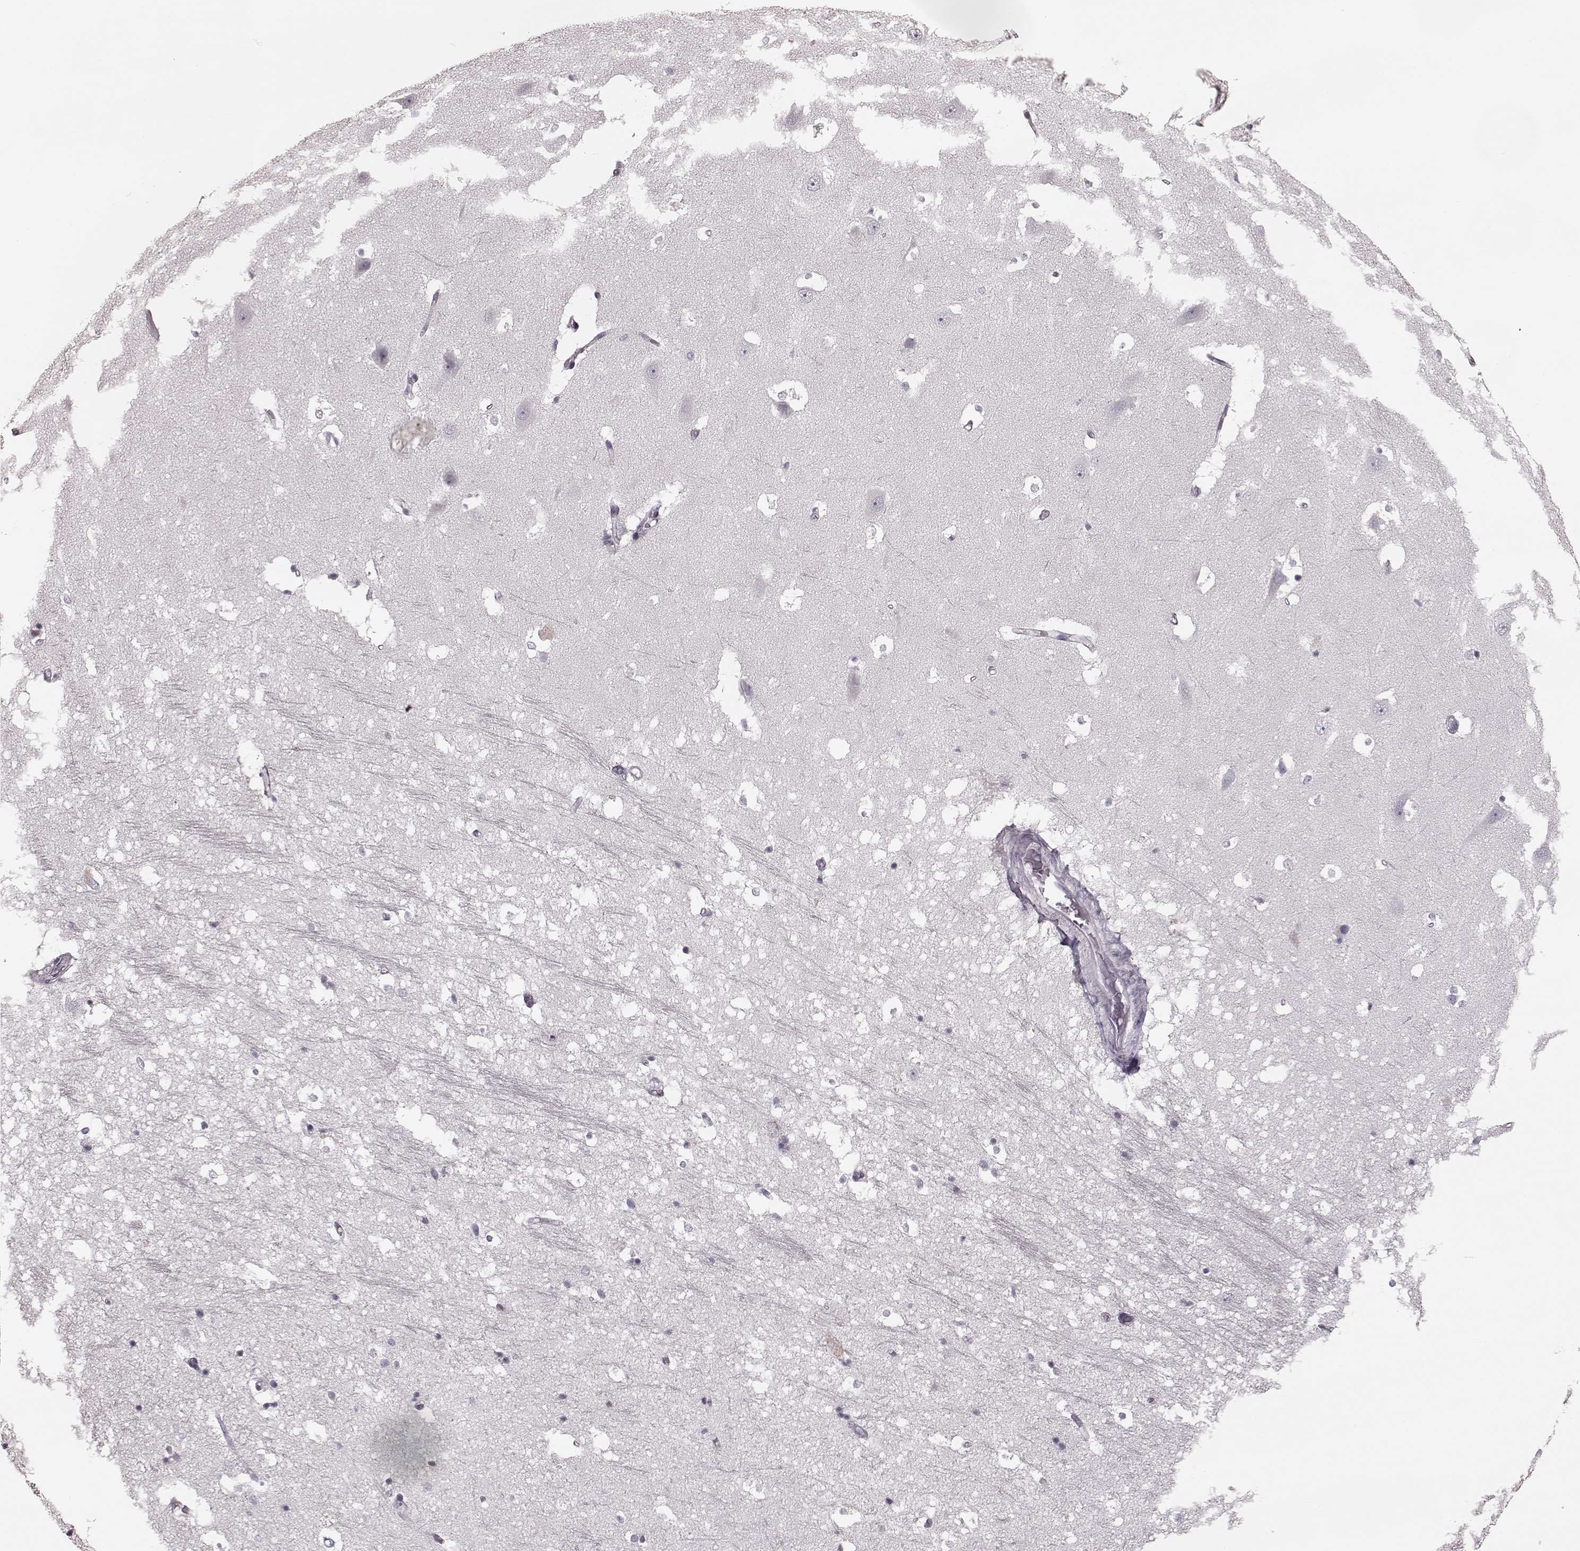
{"staining": {"intensity": "negative", "quantity": "none", "location": "none"}, "tissue": "hippocampus", "cell_type": "Glial cells", "image_type": "normal", "snomed": [{"axis": "morphology", "description": "Normal tissue, NOS"}, {"axis": "topography", "description": "Hippocampus"}], "caption": "A high-resolution micrograph shows IHC staining of normal hippocampus, which demonstrates no significant positivity in glial cells. (DAB (3,3'-diaminobenzidine) immunohistochemistry (IHC) visualized using brightfield microscopy, high magnification).", "gene": "PDCD1", "patient": {"sex": "male", "age": 44}}